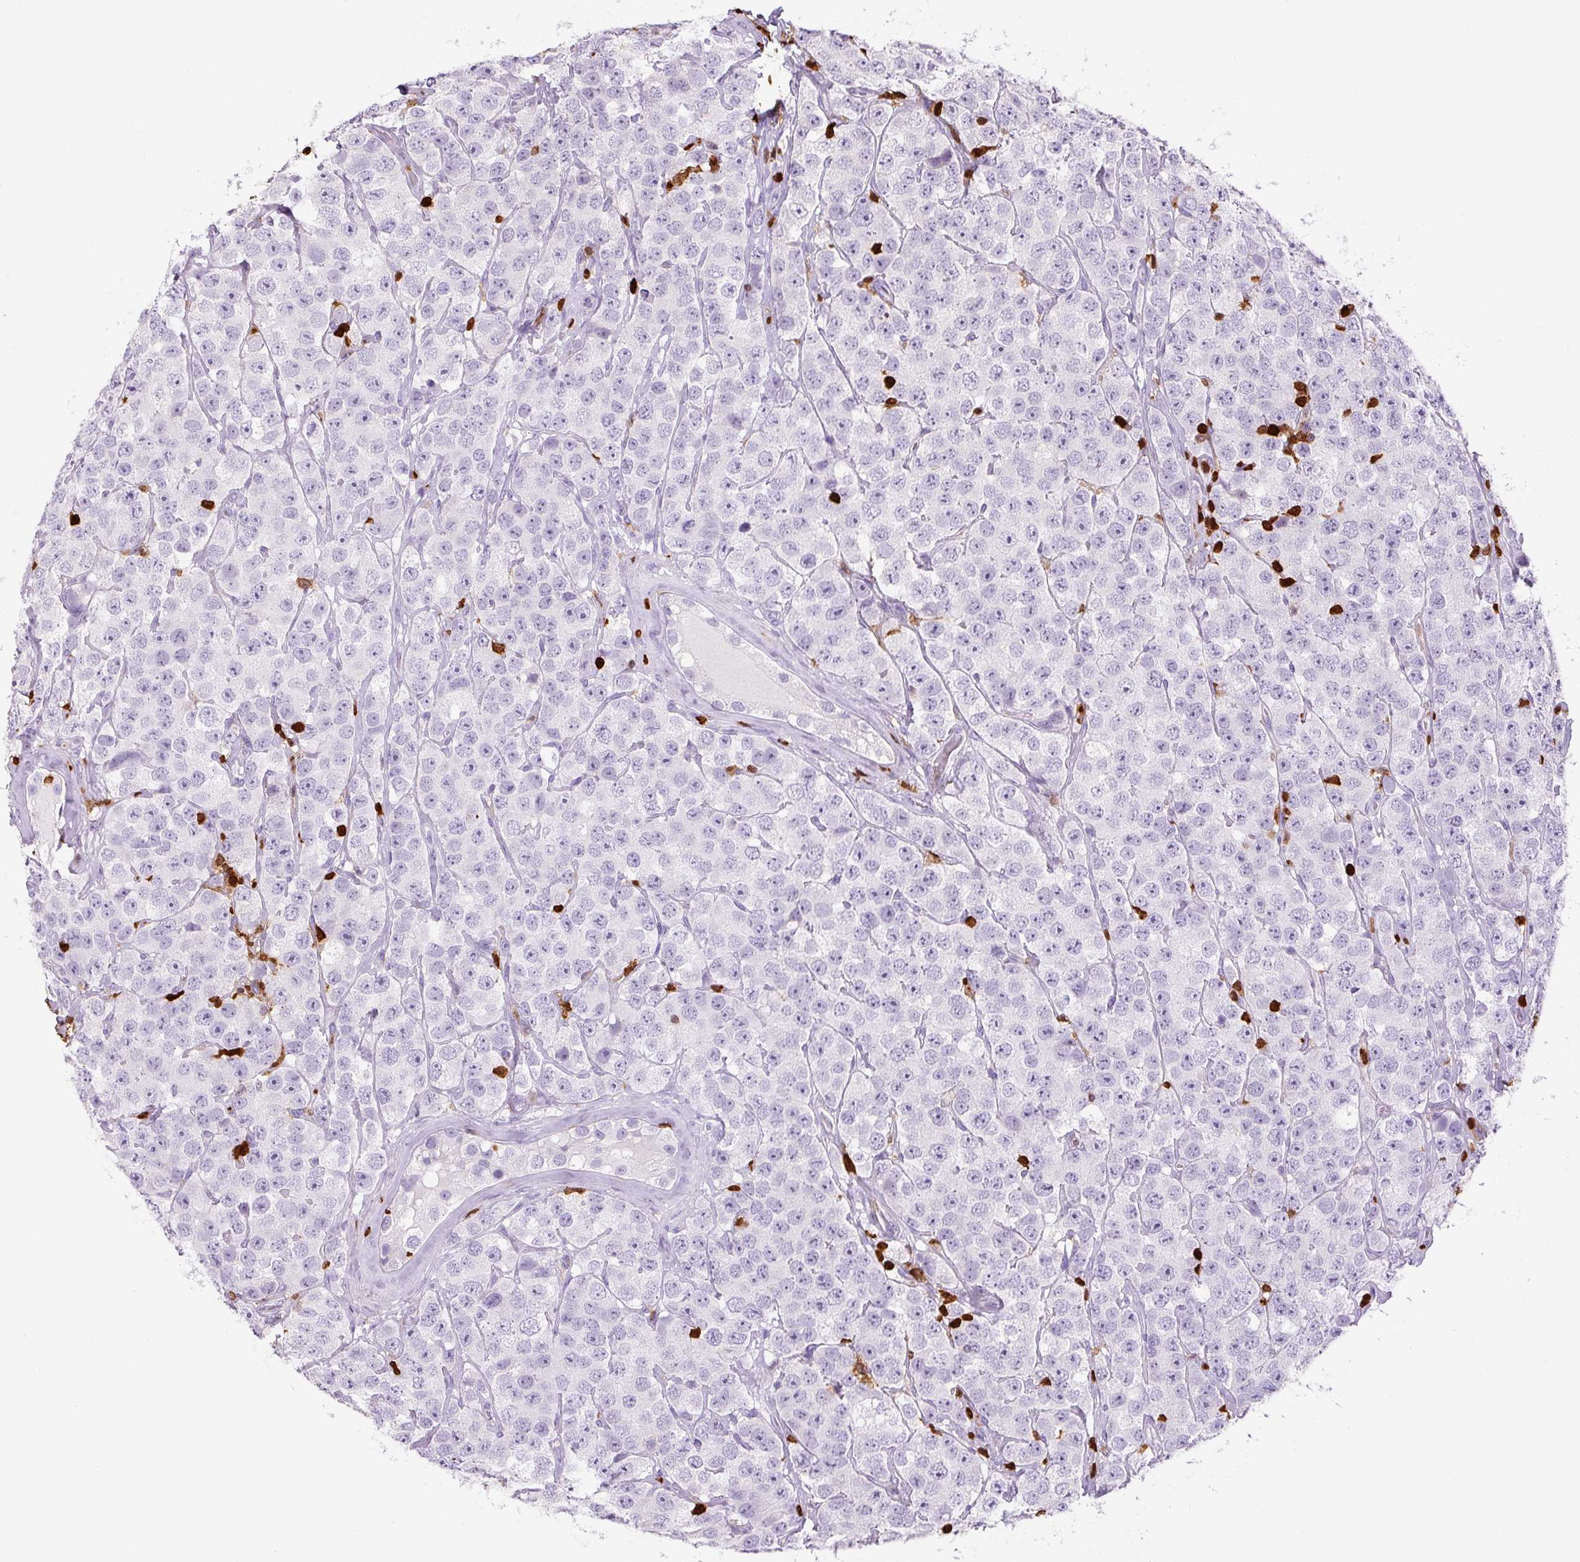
{"staining": {"intensity": "negative", "quantity": "none", "location": "none"}, "tissue": "testis cancer", "cell_type": "Tumor cells", "image_type": "cancer", "snomed": [{"axis": "morphology", "description": "Seminoma, NOS"}, {"axis": "topography", "description": "Testis"}], "caption": "This is an IHC micrograph of seminoma (testis). There is no expression in tumor cells.", "gene": "S100A4", "patient": {"sex": "male", "age": 28}}